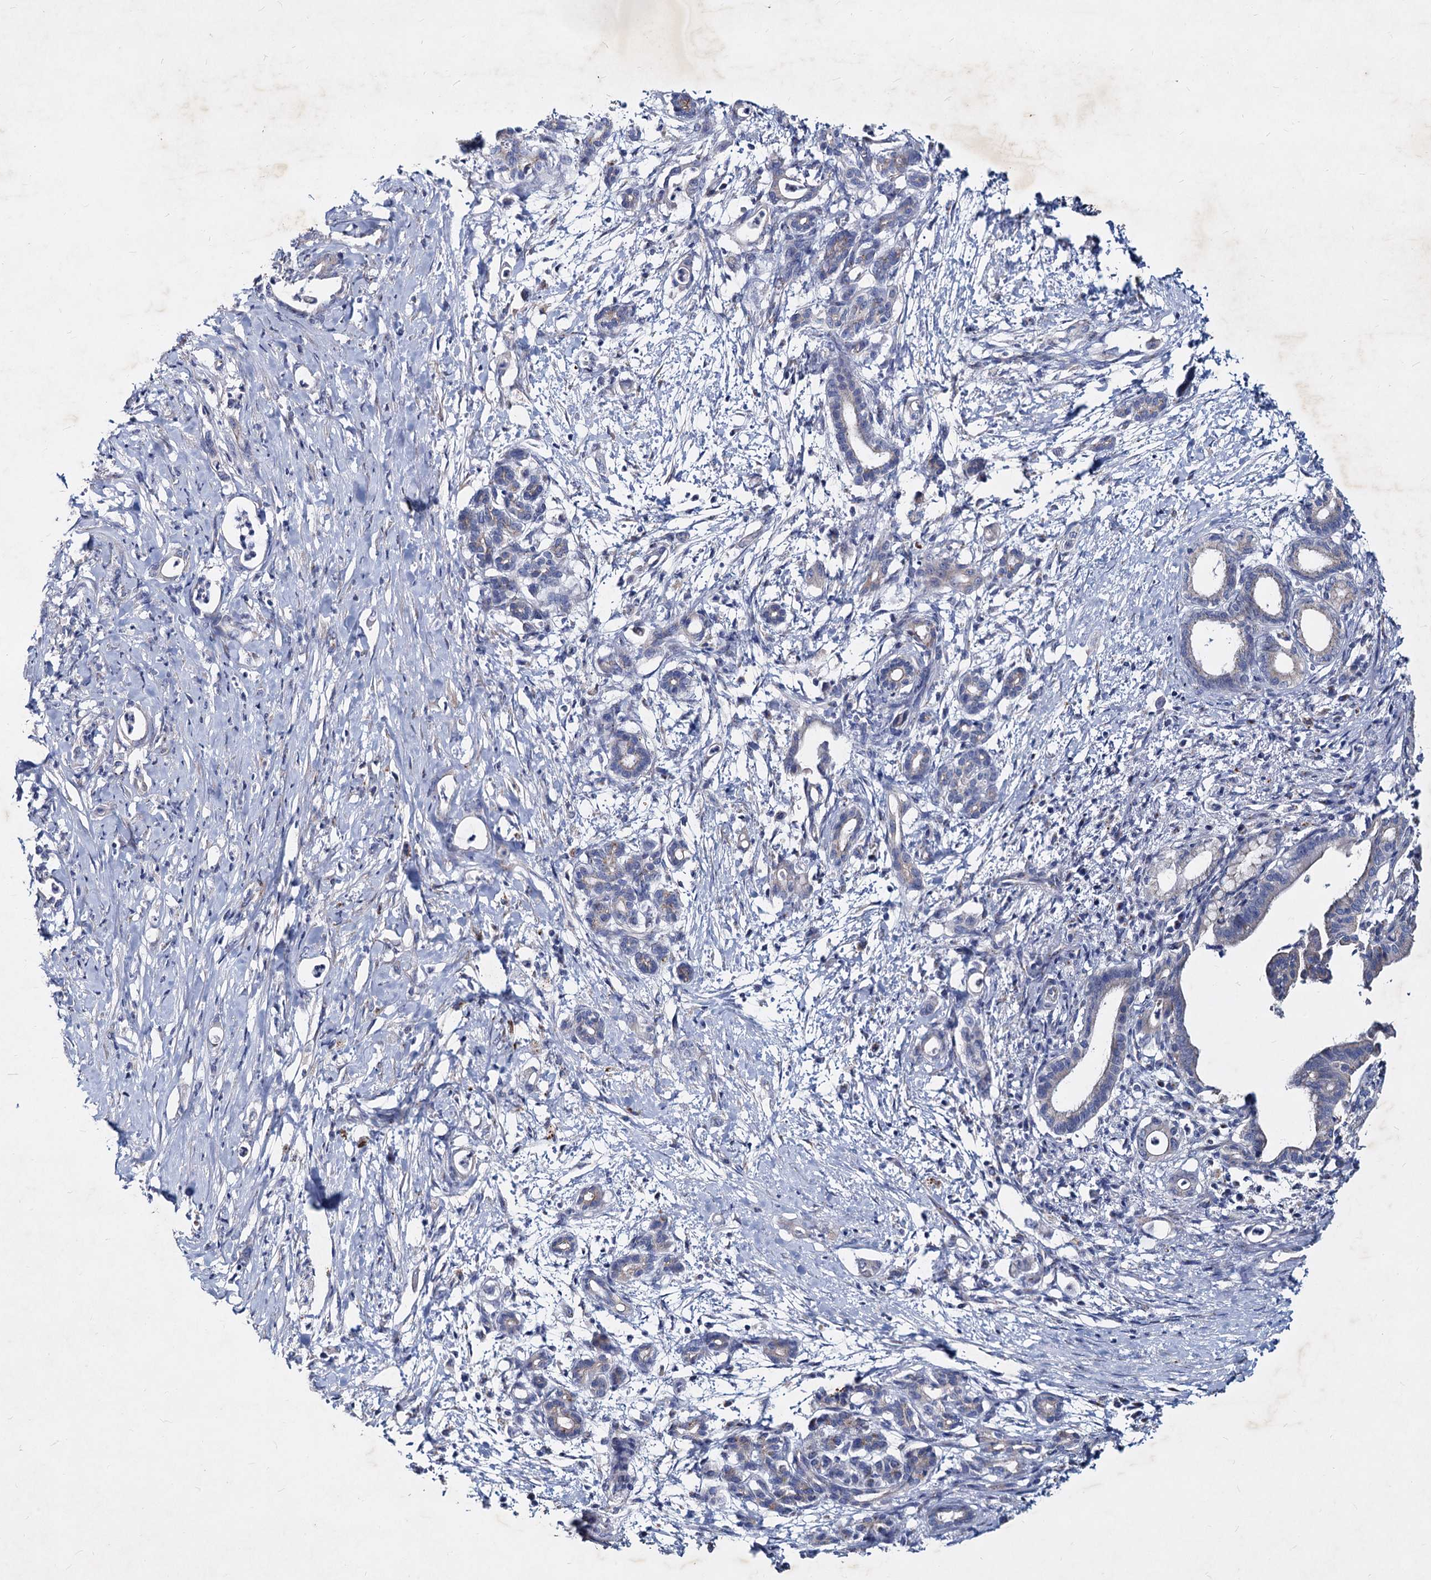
{"staining": {"intensity": "negative", "quantity": "none", "location": "none"}, "tissue": "pancreatic cancer", "cell_type": "Tumor cells", "image_type": "cancer", "snomed": [{"axis": "morphology", "description": "Adenocarcinoma, NOS"}, {"axis": "topography", "description": "Pancreas"}], "caption": "High power microscopy image of an immunohistochemistry histopathology image of pancreatic adenocarcinoma, revealing no significant expression in tumor cells.", "gene": "AGBL4", "patient": {"sex": "female", "age": 55}}